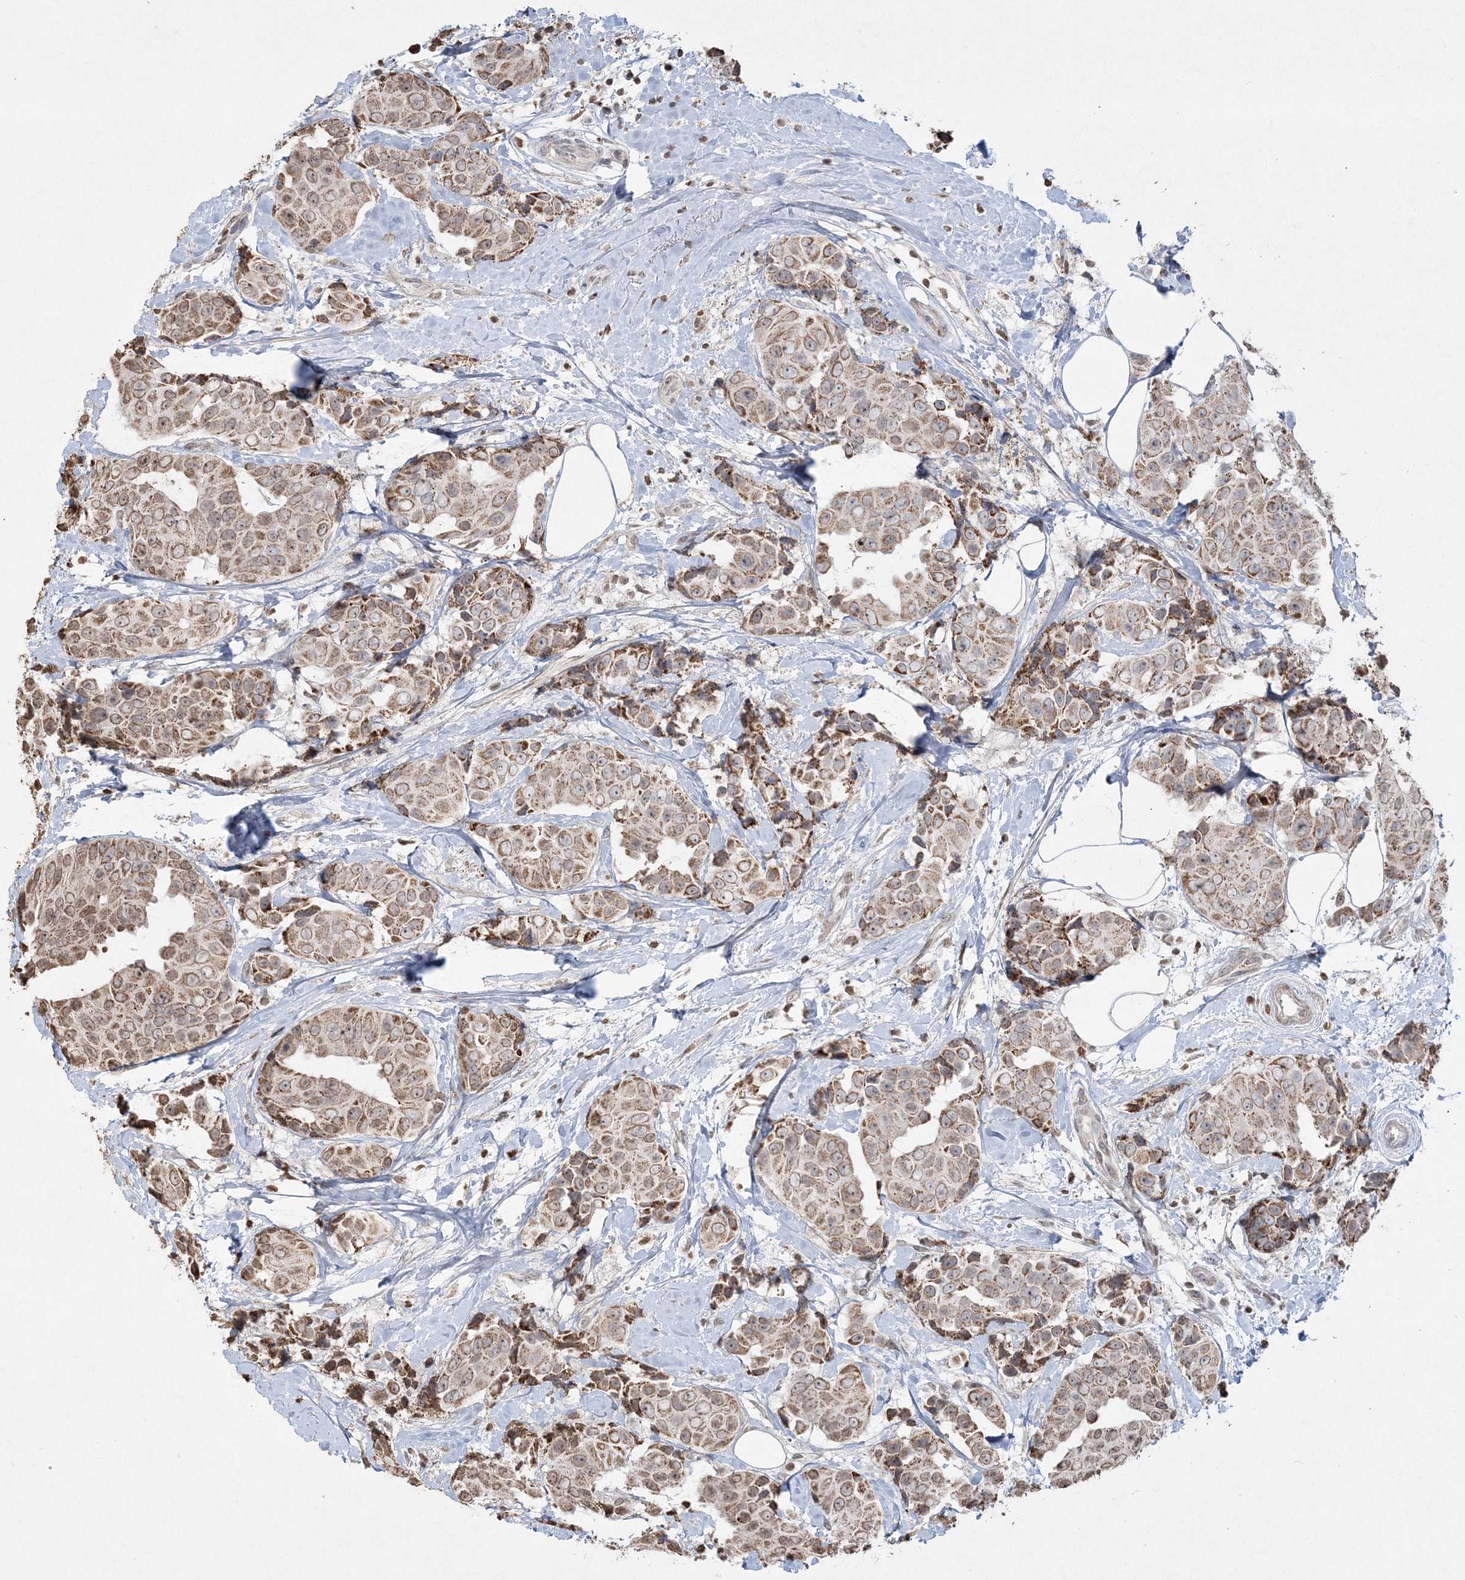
{"staining": {"intensity": "moderate", "quantity": ">75%", "location": "cytoplasmic/membranous"}, "tissue": "breast cancer", "cell_type": "Tumor cells", "image_type": "cancer", "snomed": [{"axis": "morphology", "description": "Normal tissue, NOS"}, {"axis": "morphology", "description": "Duct carcinoma"}, {"axis": "topography", "description": "Breast"}], "caption": "This photomicrograph exhibits immunohistochemistry (IHC) staining of breast cancer (intraductal carcinoma), with medium moderate cytoplasmic/membranous staining in about >75% of tumor cells.", "gene": "TTC7A", "patient": {"sex": "female", "age": 39}}